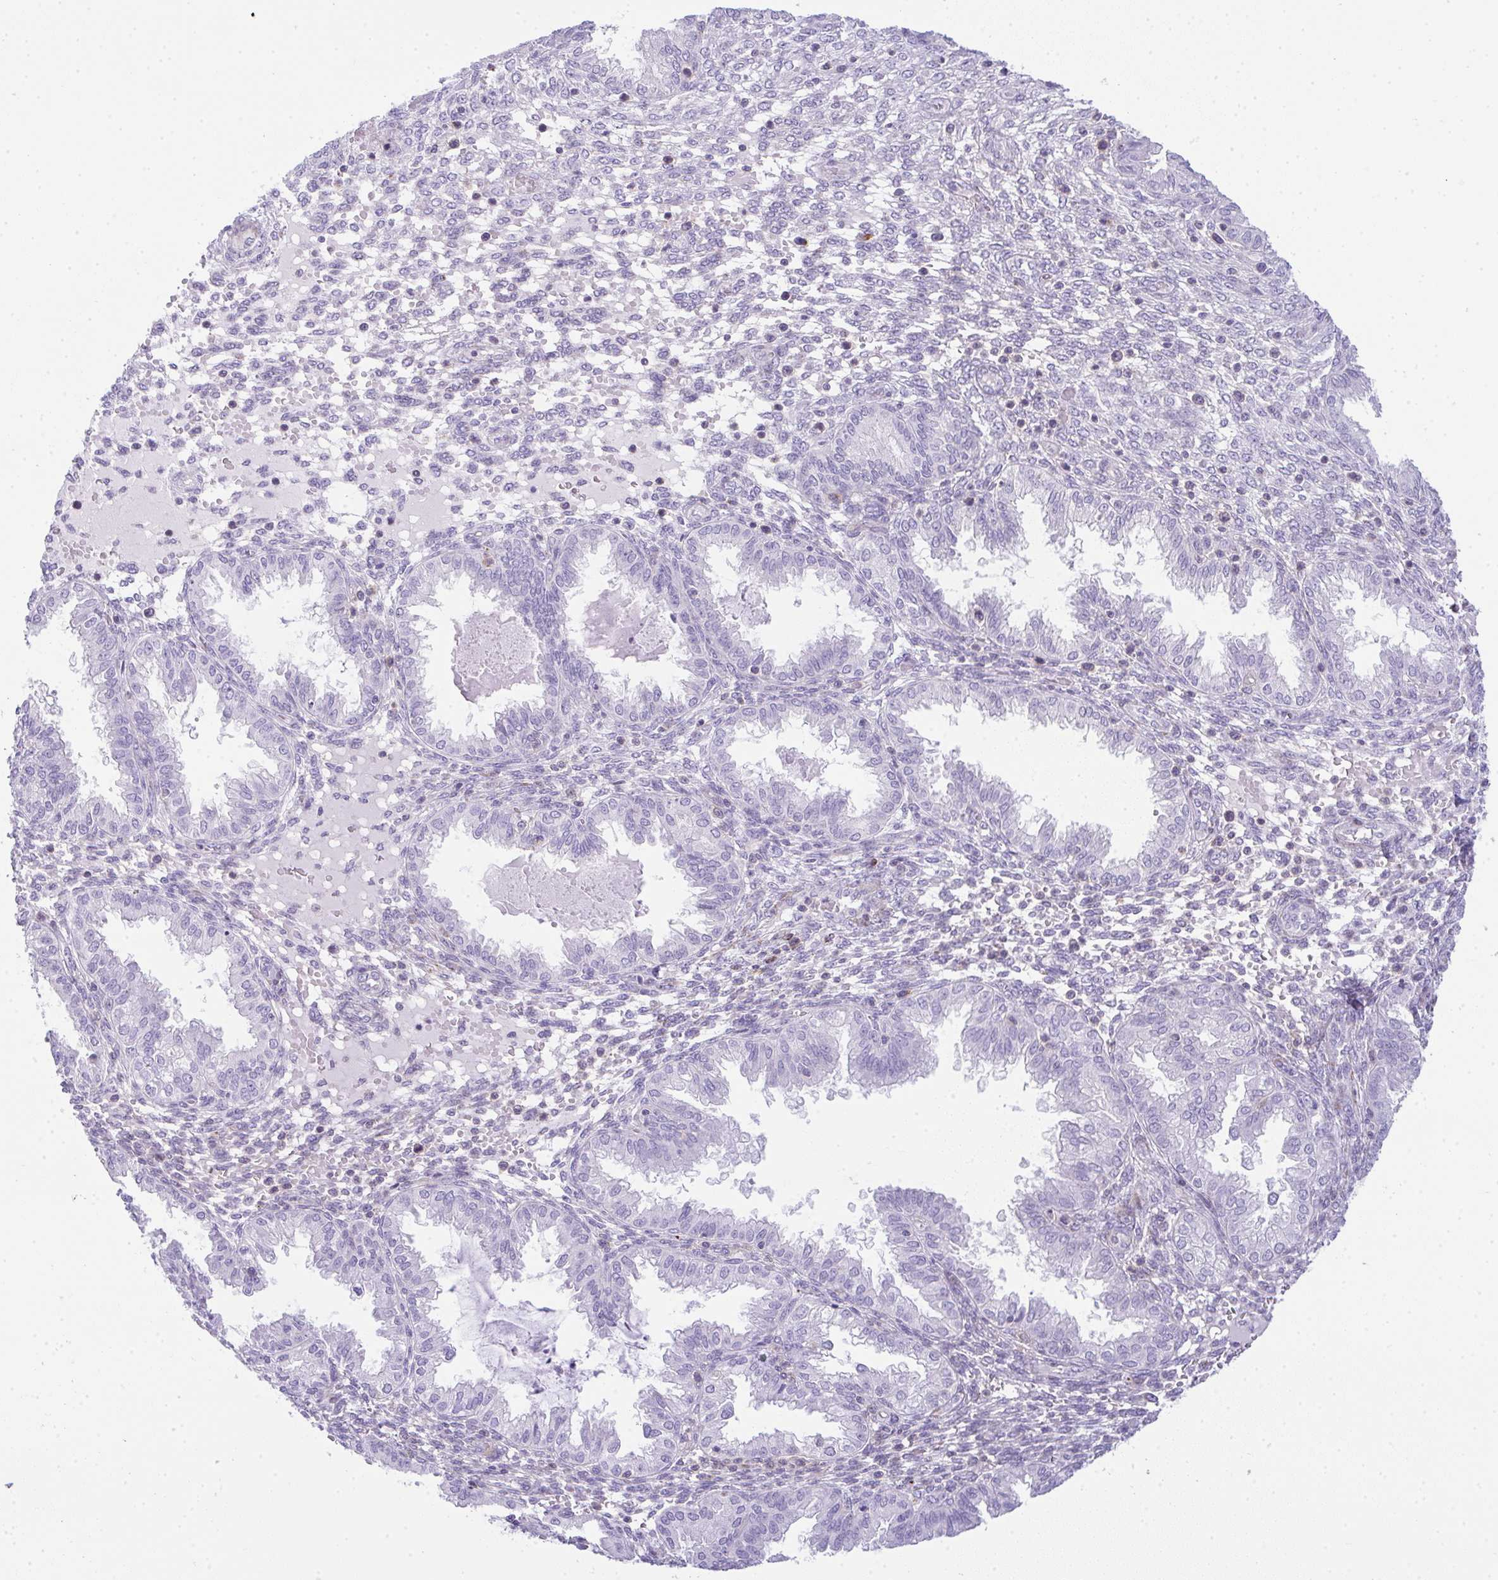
{"staining": {"intensity": "negative", "quantity": "none", "location": "none"}, "tissue": "endometrium", "cell_type": "Cells in endometrial stroma", "image_type": "normal", "snomed": [{"axis": "morphology", "description": "Normal tissue, NOS"}, {"axis": "topography", "description": "Endometrium"}], "caption": "Immunohistochemistry (IHC) image of normal human endometrium stained for a protein (brown), which reveals no staining in cells in endometrial stroma.", "gene": "CDRT15", "patient": {"sex": "female", "age": 33}}